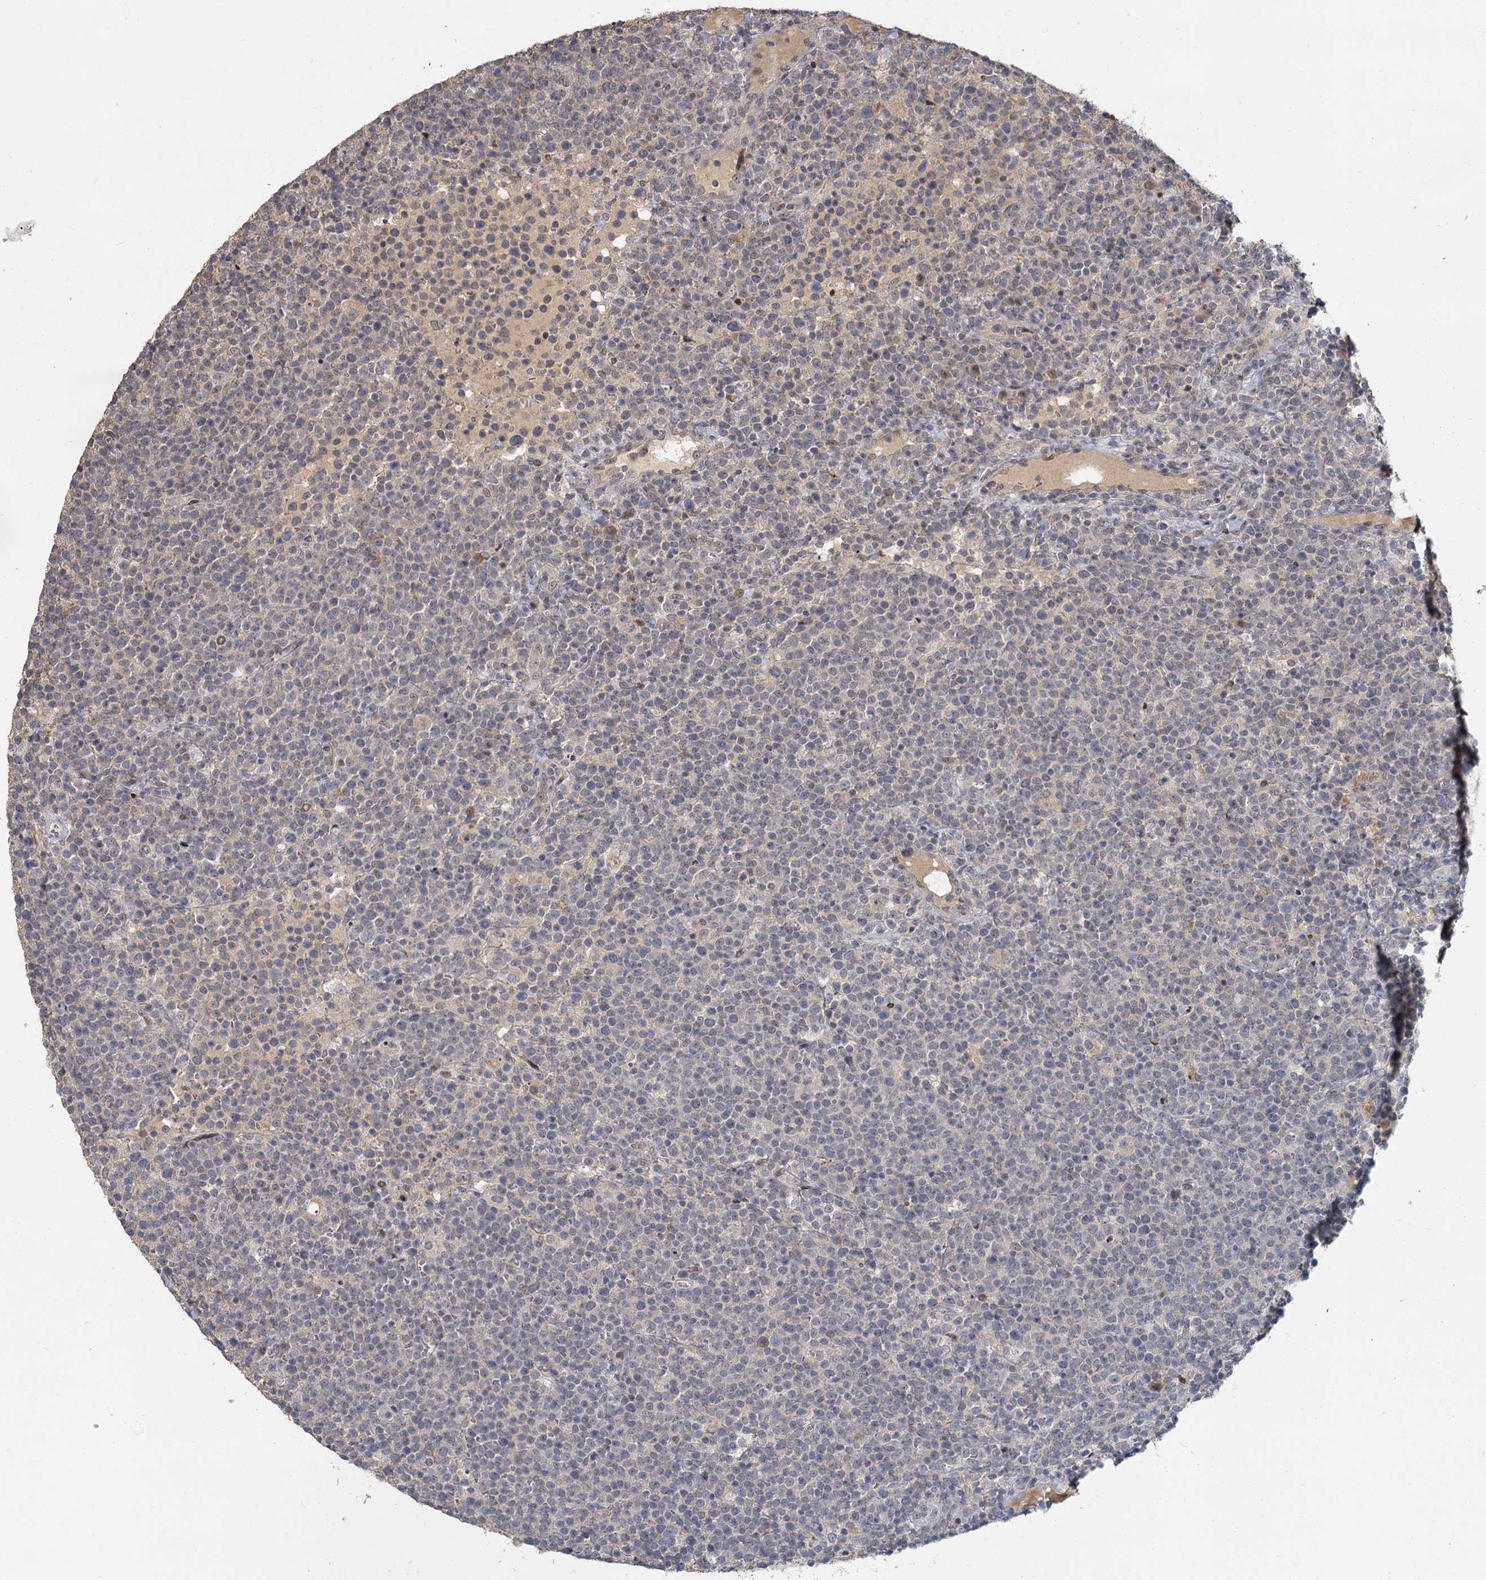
{"staining": {"intensity": "negative", "quantity": "none", "location": "none"}, "tissue": "lymphoma", "cell_type": "Tumor cells", "image_type": "cancer", "snomed": [{"axis": "morphology", "description": "Malignant lymphoma, non-Hodgkin's type, High grade"}, {"axis": "topography", "description": "Lymph node"}], "caption": "There is no significant positivity in tumor cells of high-grade malignant lymphoma, non-Hodgkin's type. (DAB (3,3'-diaminobenzidine) IHC visualized using brightfield microscopy, high magnification).", "gene": "MUCL1", "patient": {"sex": "male", "age": 61}}